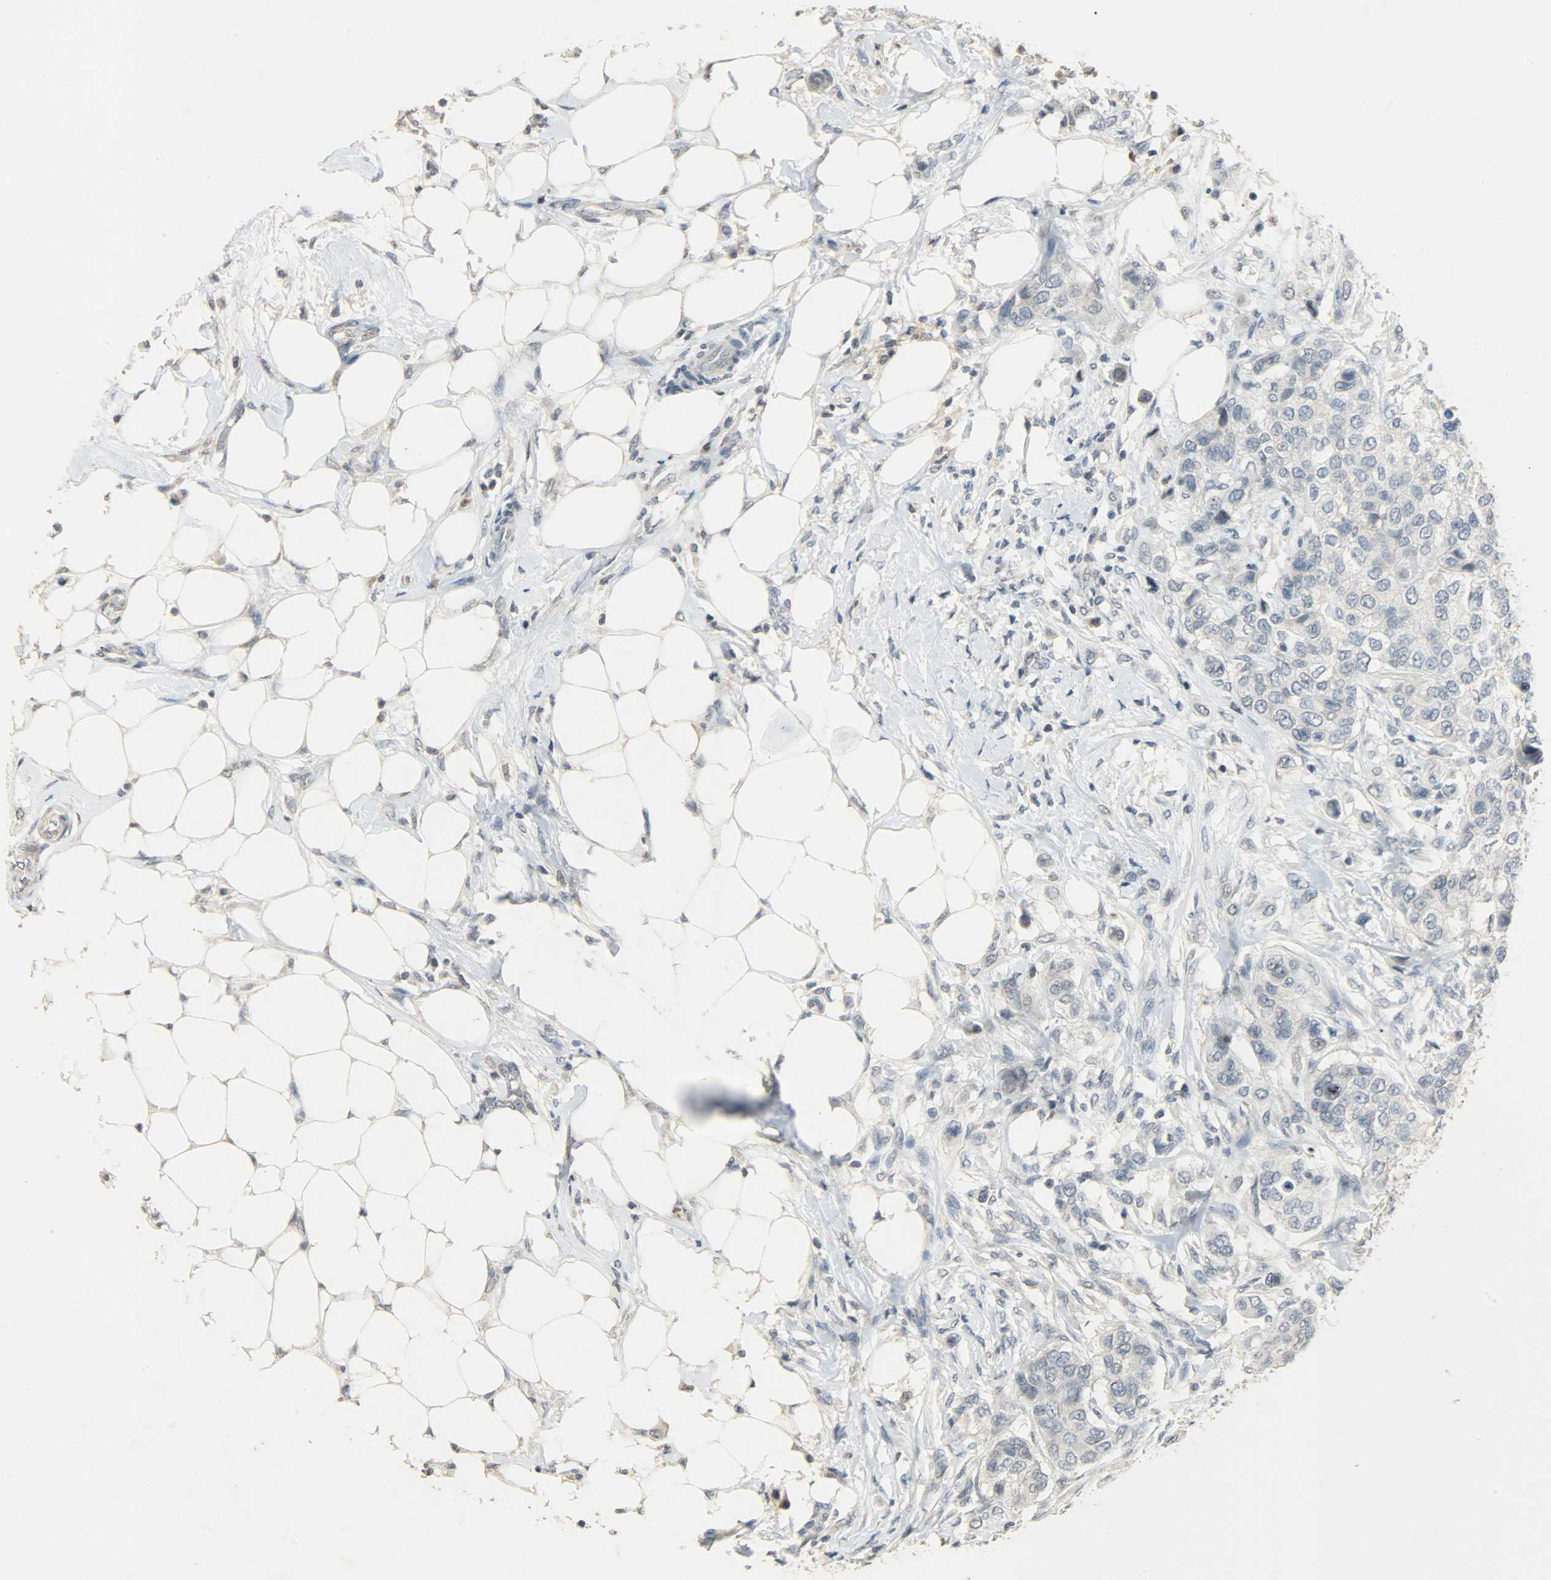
{"staining": {"intensity": "negative", "quantity": "none", "location": "none"}, "tissue": "breast cancer", "cell_type": "Tumor cells", "image_type": "cancer", "snomed": [{"axis": "morphology", "description": "Normal tissue, NOS"}, {"axis": "morphology", "description": "Duct carcinoma"}, {"axis": "topography", "description": "Breast"}], "caption": "Tumor cells are negative for brown protein staining in intraductal carcinoma (breast).", "gene": "DNAJB6", "patient": {"sex": "female", "age": 49}}